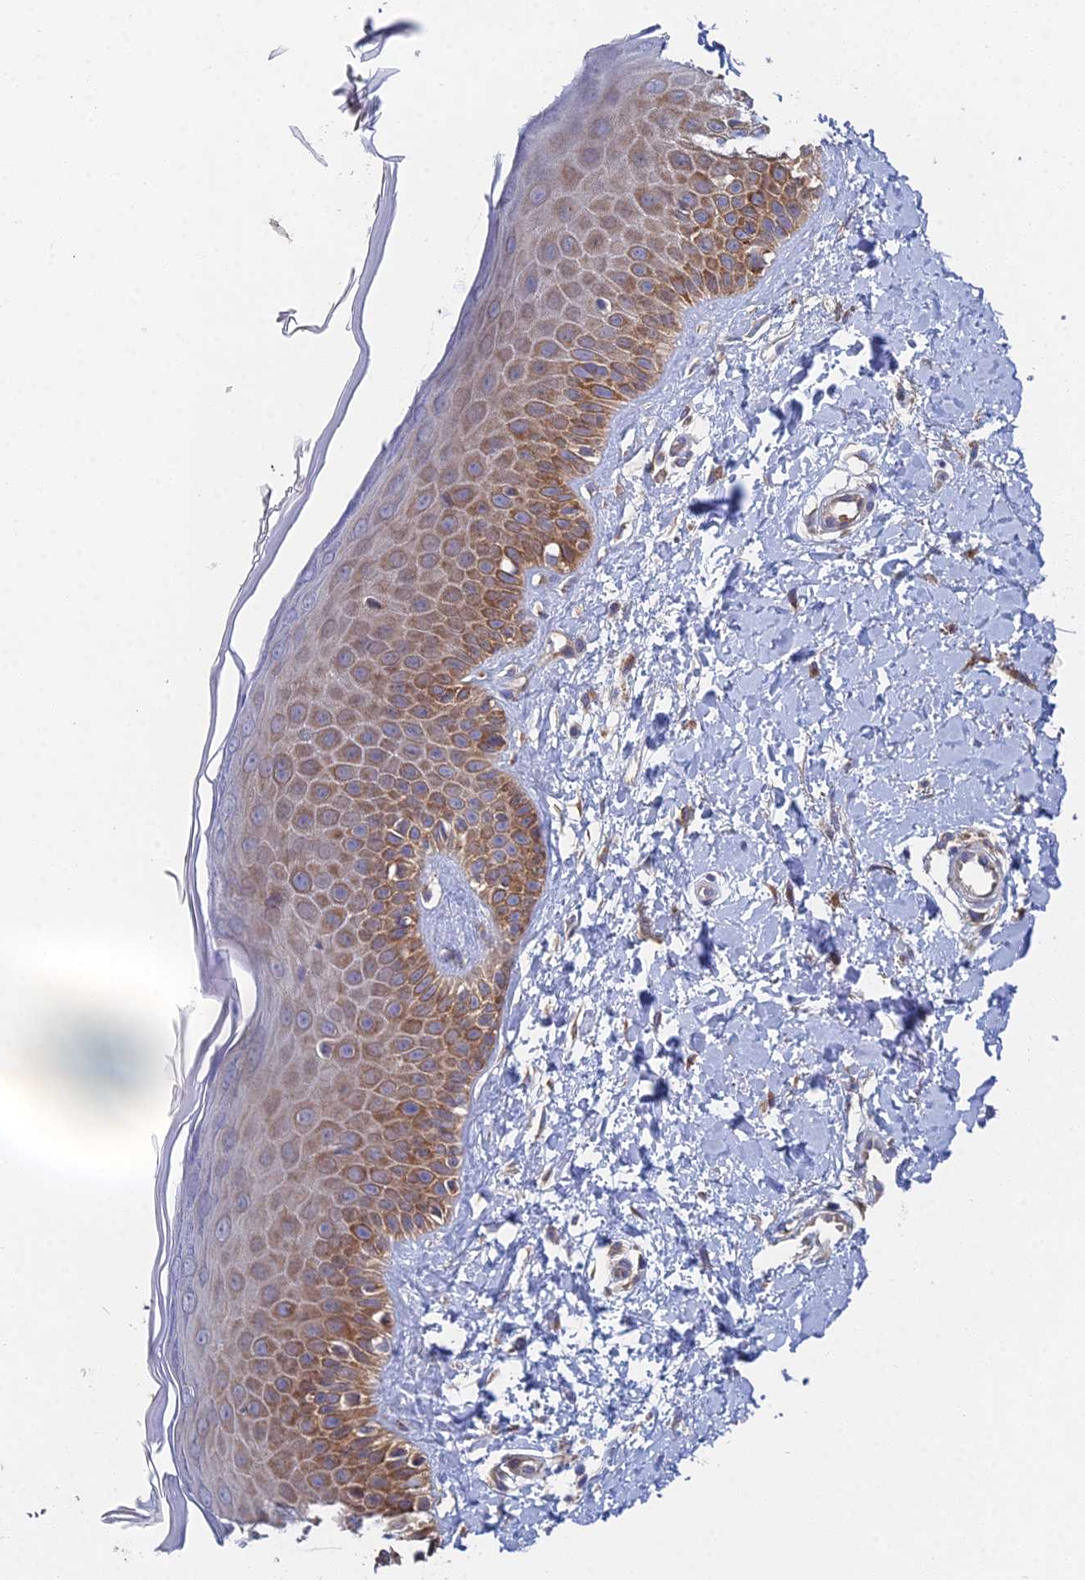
{"staining": {"intensity": "weak", "quantity": ">75%", "location": "cytoplasmic/membranous"}, "tissue": "skin", "cell_type": "Fibroblasts", "image_type": "normal", "snomed": [{"axis": "morphology", "description": "Normal tissue, NOS"}, {"axis": "topography", "description": "Skin"}], "caption": "Immunohistochemistry (IHC) (DAB) staining of normal human skin demonstrates weak cytoplasmic/membranous protein staining in approximately >75% of fibroblasts. (DAB = brown stain, brightfield microscopy at high magnification).", "gene": "ELOF1", "patient": {"sex": "male", "age": 52}}